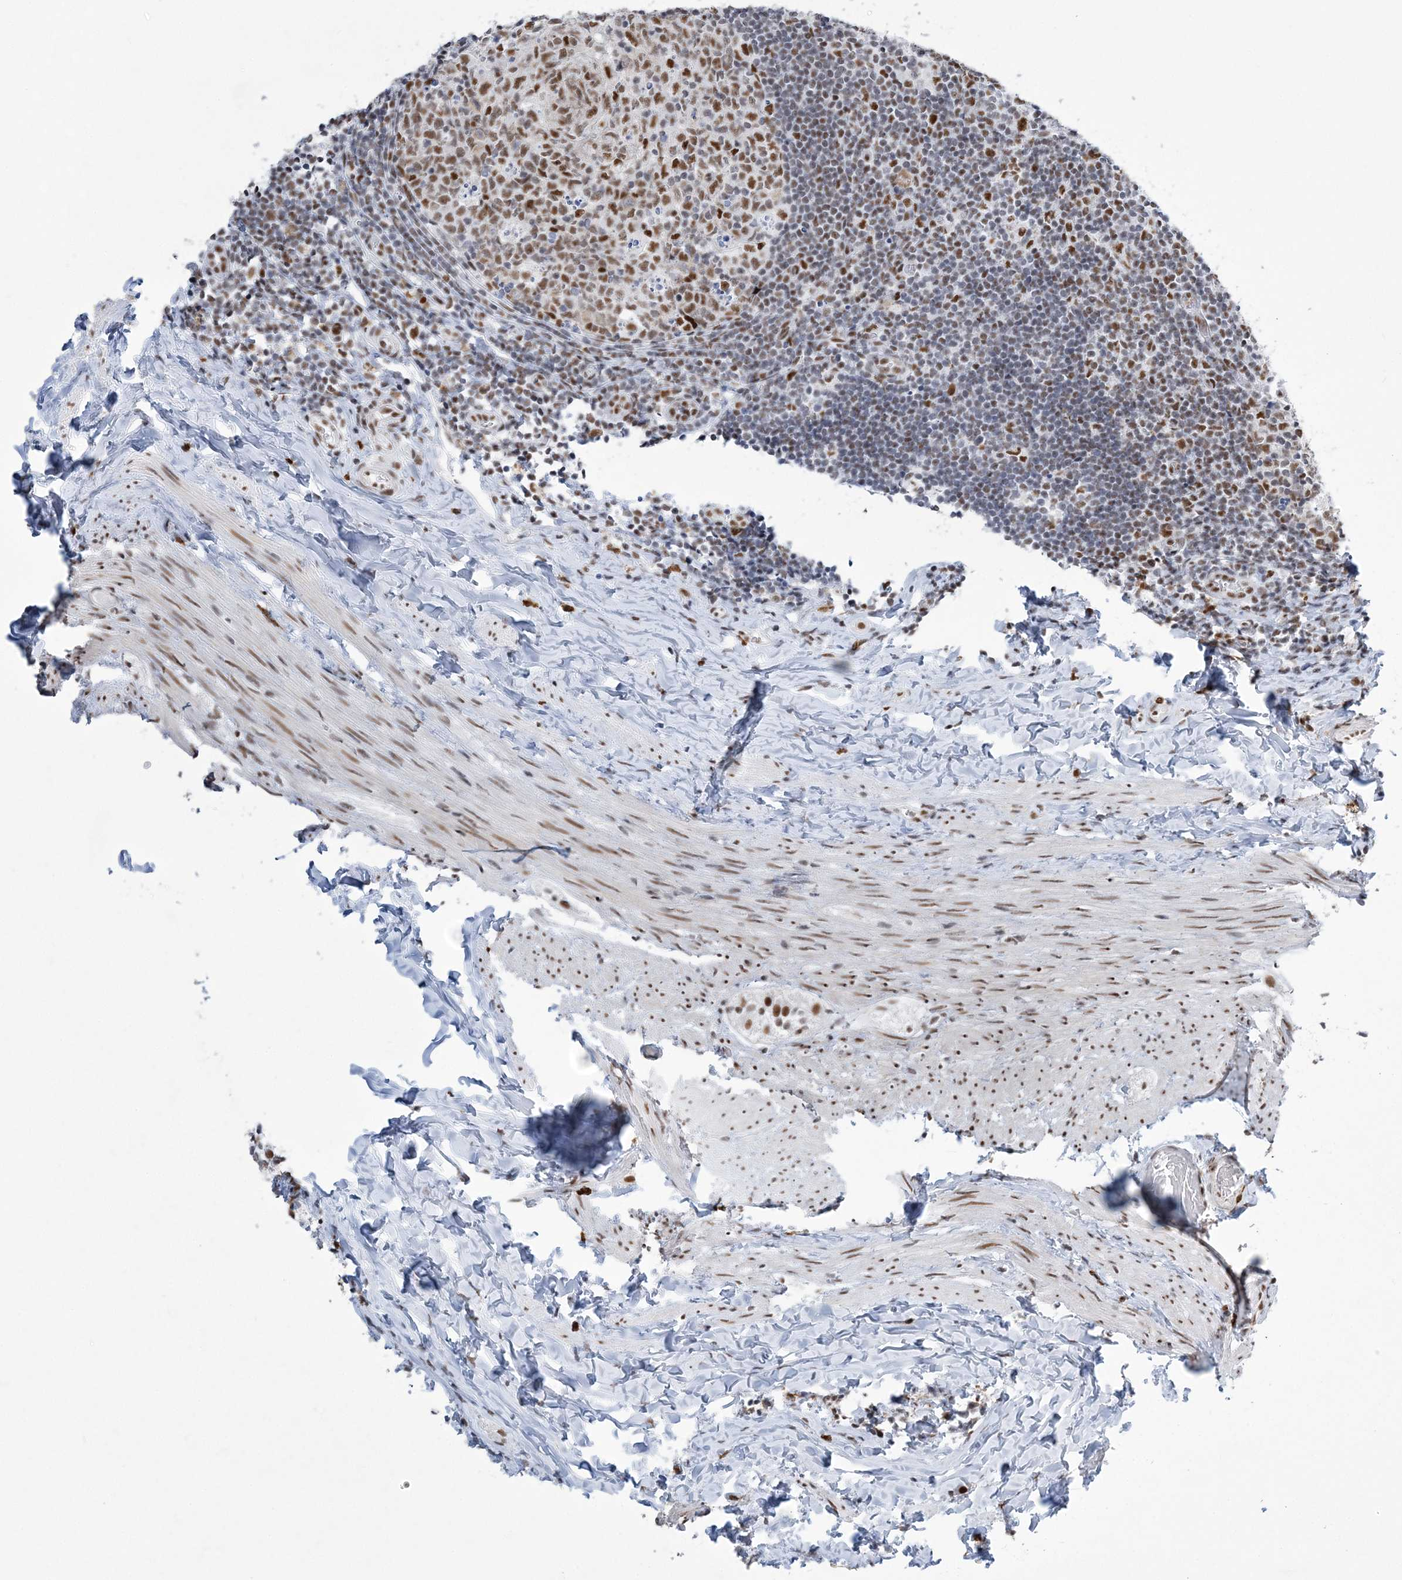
{"staining": {"intensity": "strong", "quantity": ">75%", "location": "nuclear"}, "tissue": "appendix", "cell_type": "Glandular cells", "image_type": "normal", "snomed": [{"axis": "morphology", "description": "Normal tissue, NOS"}, {"axis": "topography", "description": "Appendix"}], "caption": "This is a micrograph of immunohistochemistry (IHC) staining of benign appendix, which shows strong expression in the nuclear of glandular cells.", "gene": "ZBTB7A", "patient": {"sex": "male", "age": 8}}